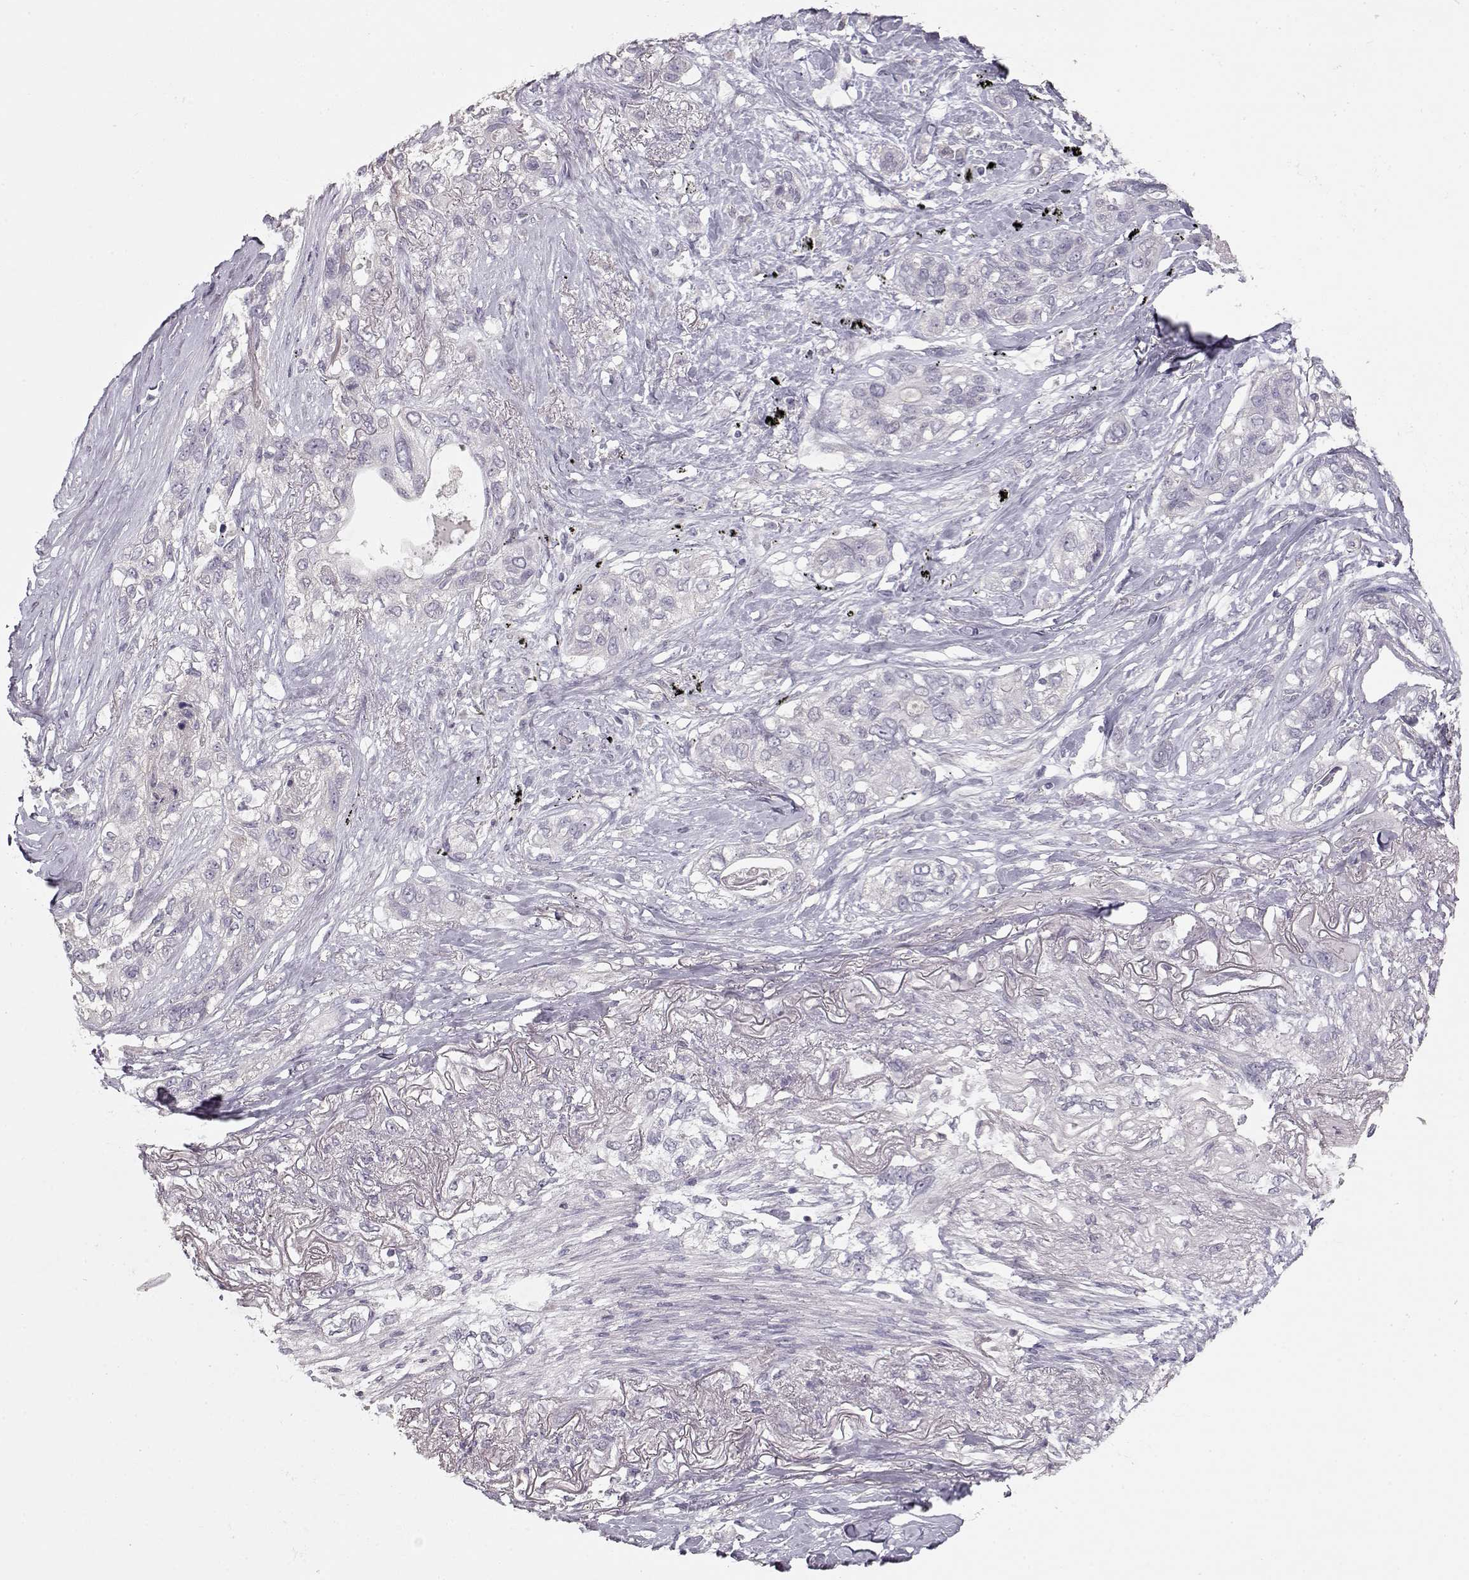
{"staining": {"intensity": "negative", "quantity": "none", "location": "none"}, "tissue": "lung cancer", "cell_type": "Tumor cells", "image_type": "cancer", "snomed": [{"axis": "morphology", "description": "Squamous cell carcinoma, NOS"}, {"axis": "topography", "description": "Lung"}], "caption": "Tumor cells show no significant protein positivity in squamous cell carcinoma (lung). Brightfield microscopy of immunohistochemistry (IHC) stained with DAB (3,3'-diaminobenzidine) (brown) and hematoxylin (blue), captured at high magnification.", "gene": "ARHGAP8", "patient": {"sex": "female", "age": 70}}